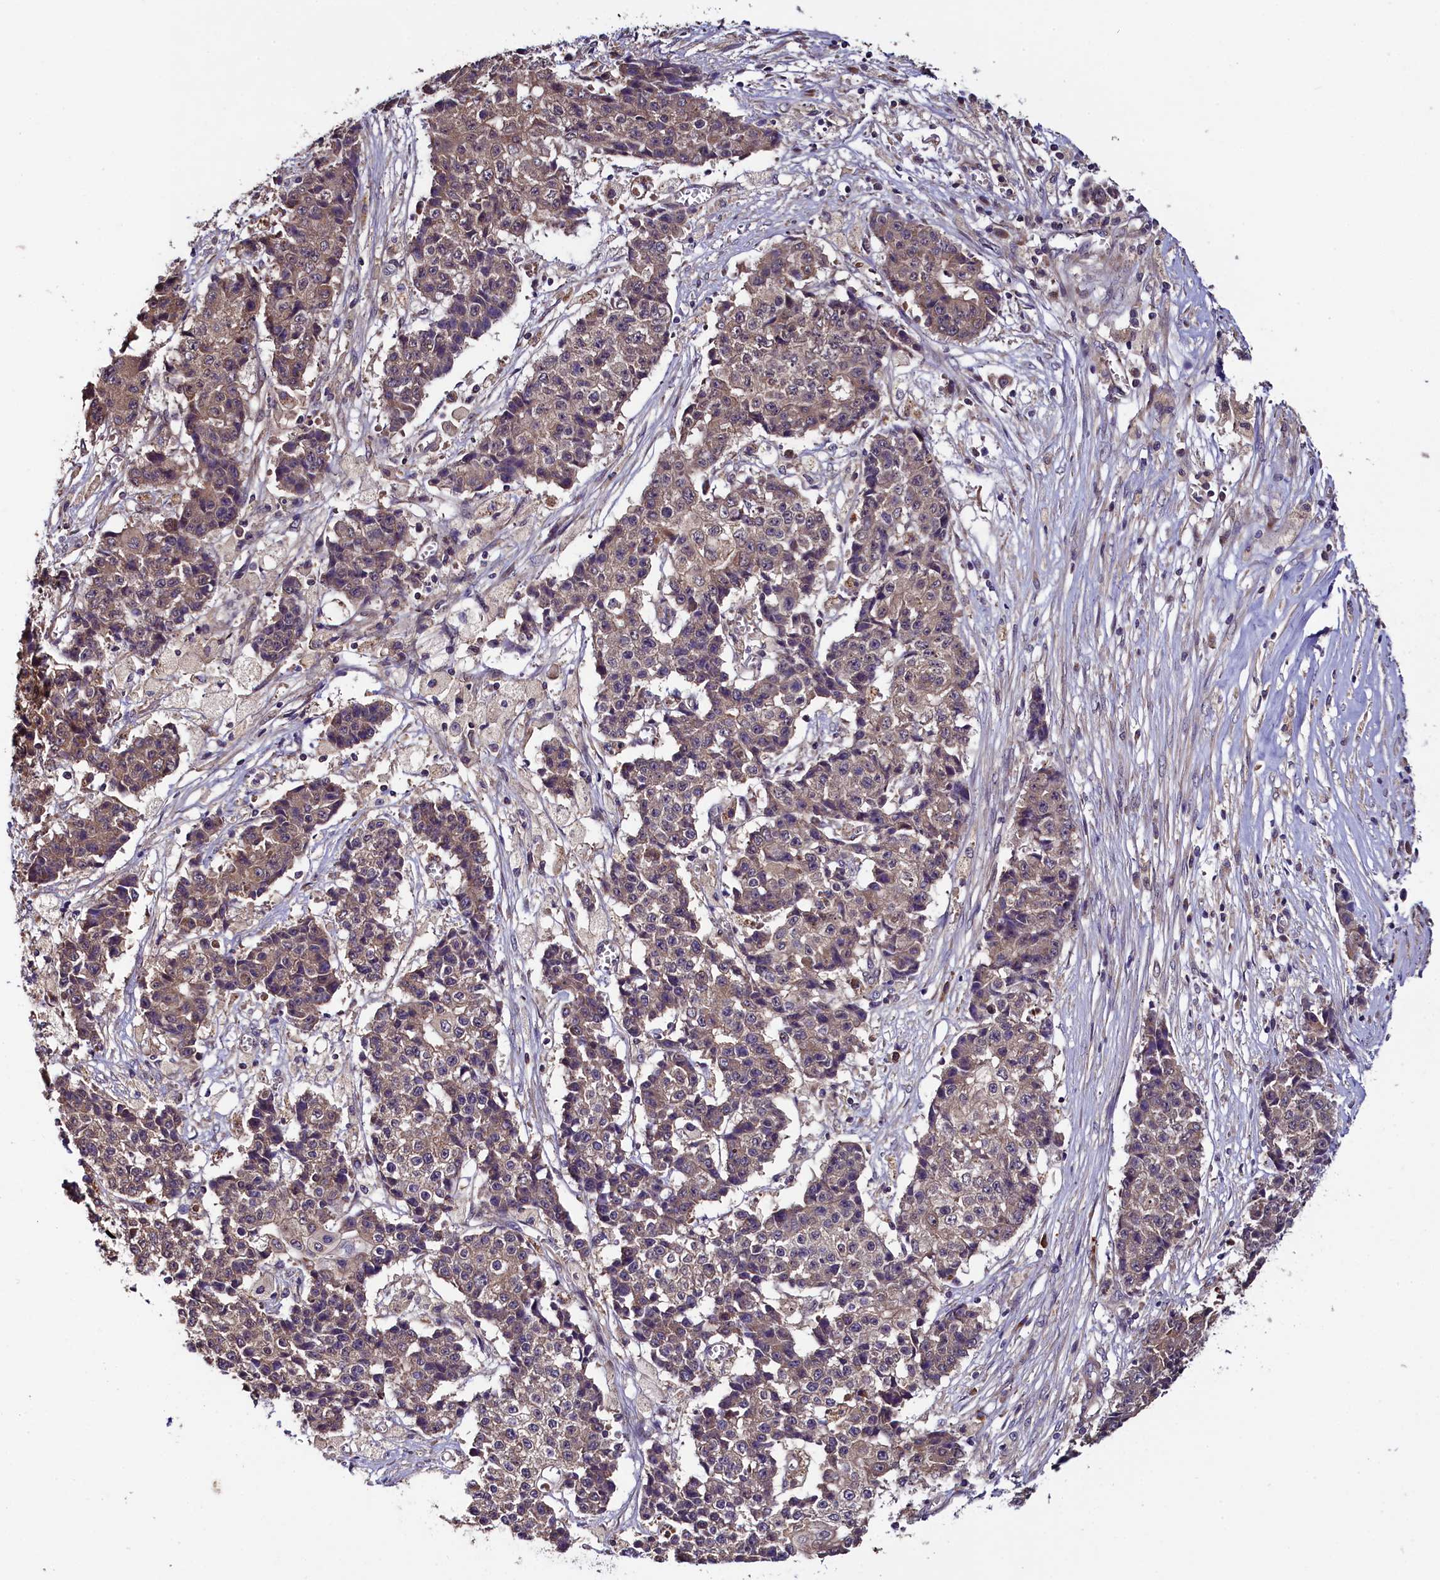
{"staining": {"intensity": "weak", "quantity": "<25%", "location": "cytoplasmic/membranous"}, "tissue": "ovarian cancer", "cell_type": "Tumor cells", "image_type": "cancer", "snomed": [{"axis": "morphology", "description": "Carcinoma, endometroid"}, {"axis": "topography", "description": "Ovary"}], "caption": "An image of ovarian endometroid carcinoma stained for a protein exhibits no brown staining in tumor cells.", "gene": "RPUSD2", "patient": {"sex": "female", "age": 42}}